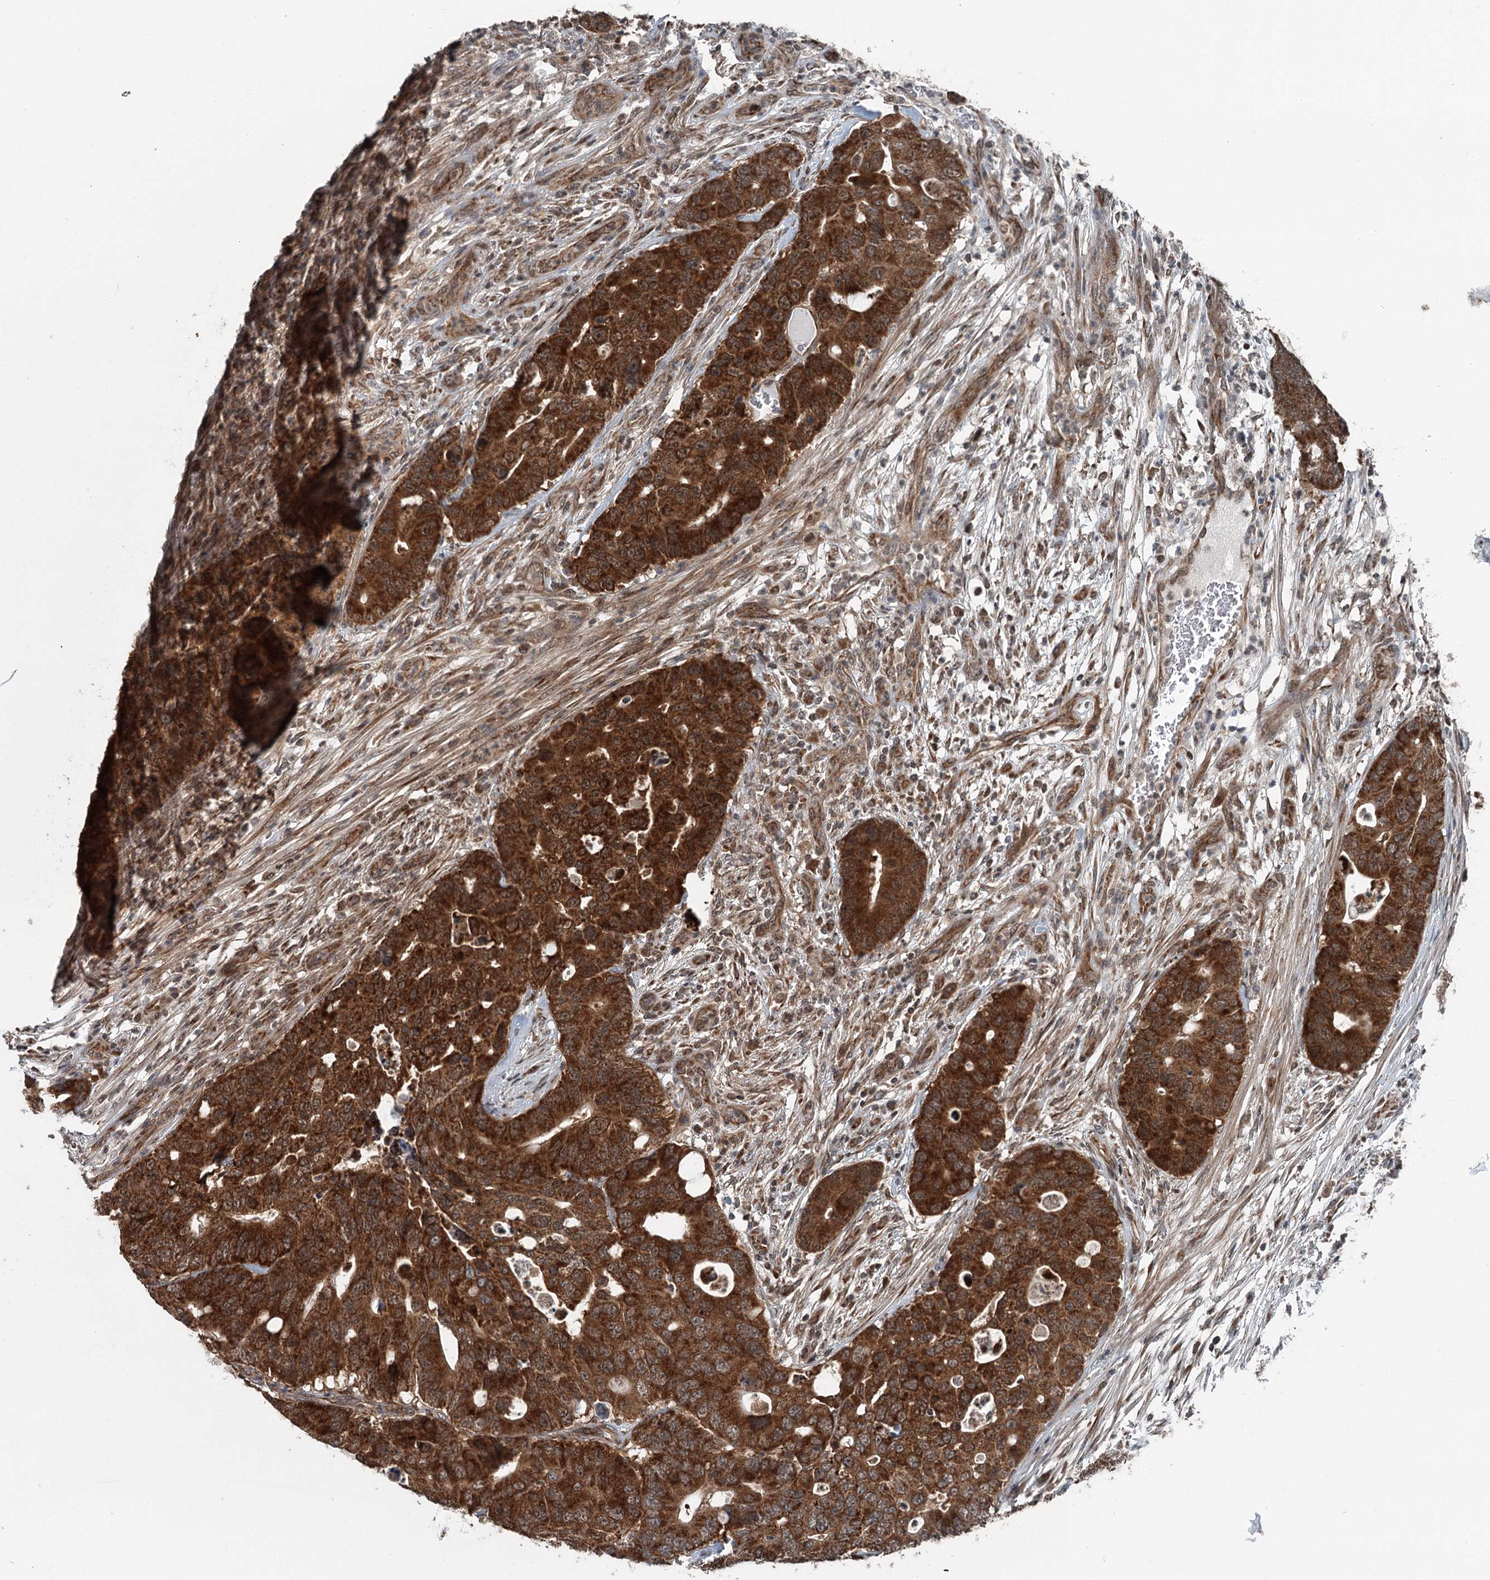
{"staining": {"intensity": "strong", "quantity": ">75%", "location": "cytoplasmic/membranous"}, "tissue": "colorectal cancer", "cell_type": "Tumor cells", "image_type": "cancer", "snomed": [{"axis": "morphology", "description": "Adenocarcinoma, NOS"}, {"axis": "topography", "description": "Colon"}], "caption": "Colorectal cancer stained for a protein (brown) reveals strong cytoplasmic/membranous positive expression in approximately >75% of tumor cells.", "gene": "WAPL", "patient": {"sex": "male", "age": 71}}